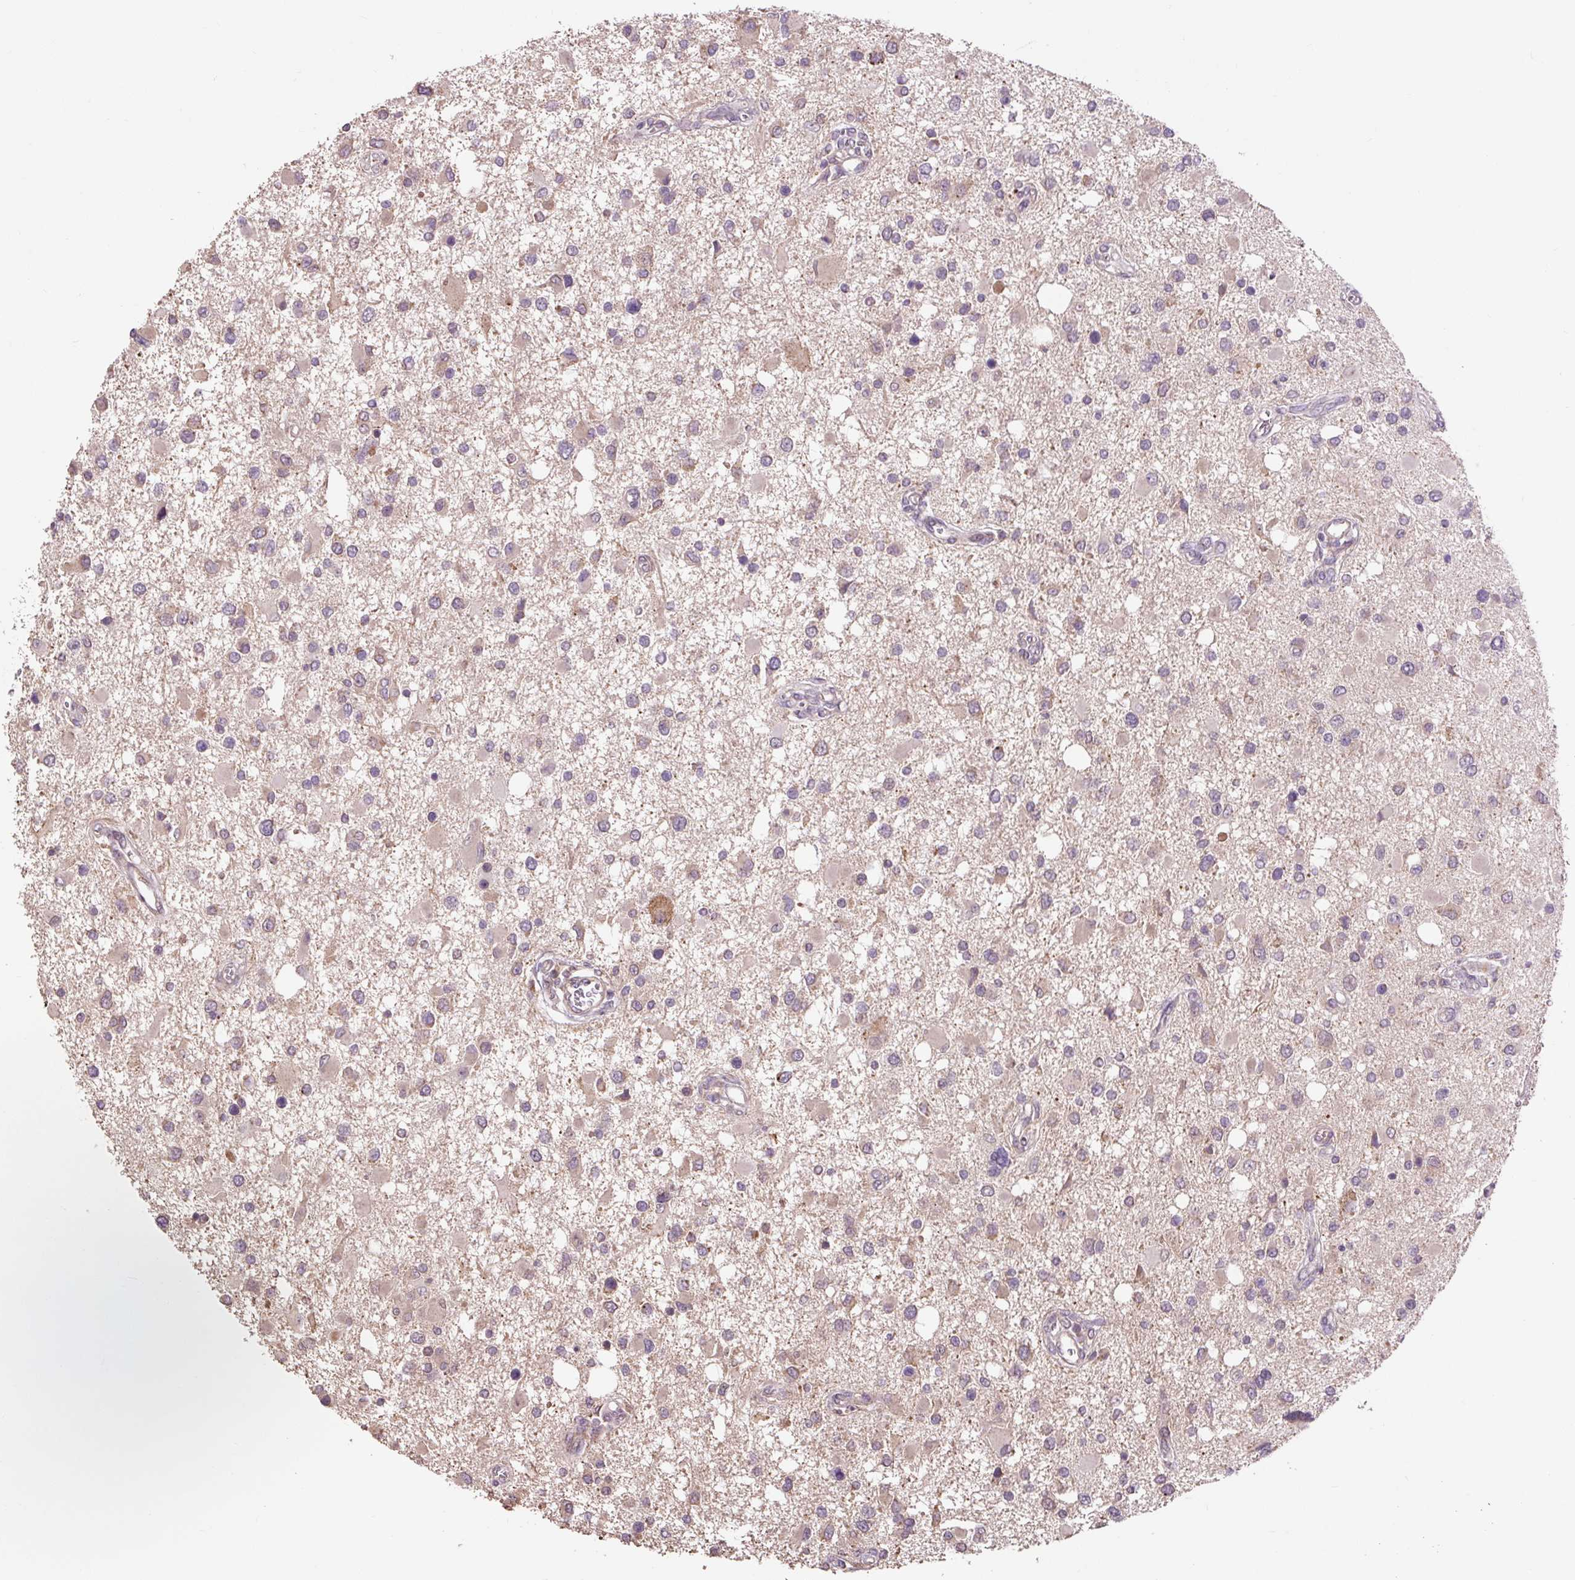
{"staining": {"intensity": "weak", "quantity": "<25%", "location": "cytoplasmic/membranous"}, "tissue": "glioma", "cell_type": "Tumor cells", "image_type": "cancer", "snomed": [{"axis": "morphology", "description": "Glioma, malignant, High grade"}, {"axis": "topography", "description": "Brain"}], "caption": "This is an immunohistochemistry (IHC) histopathology image of malignant high-grade glioma. There is no positivity in tumor cells.", "gene": "PRIMPOL", "patient": {"sex": "male", "age": 53}}